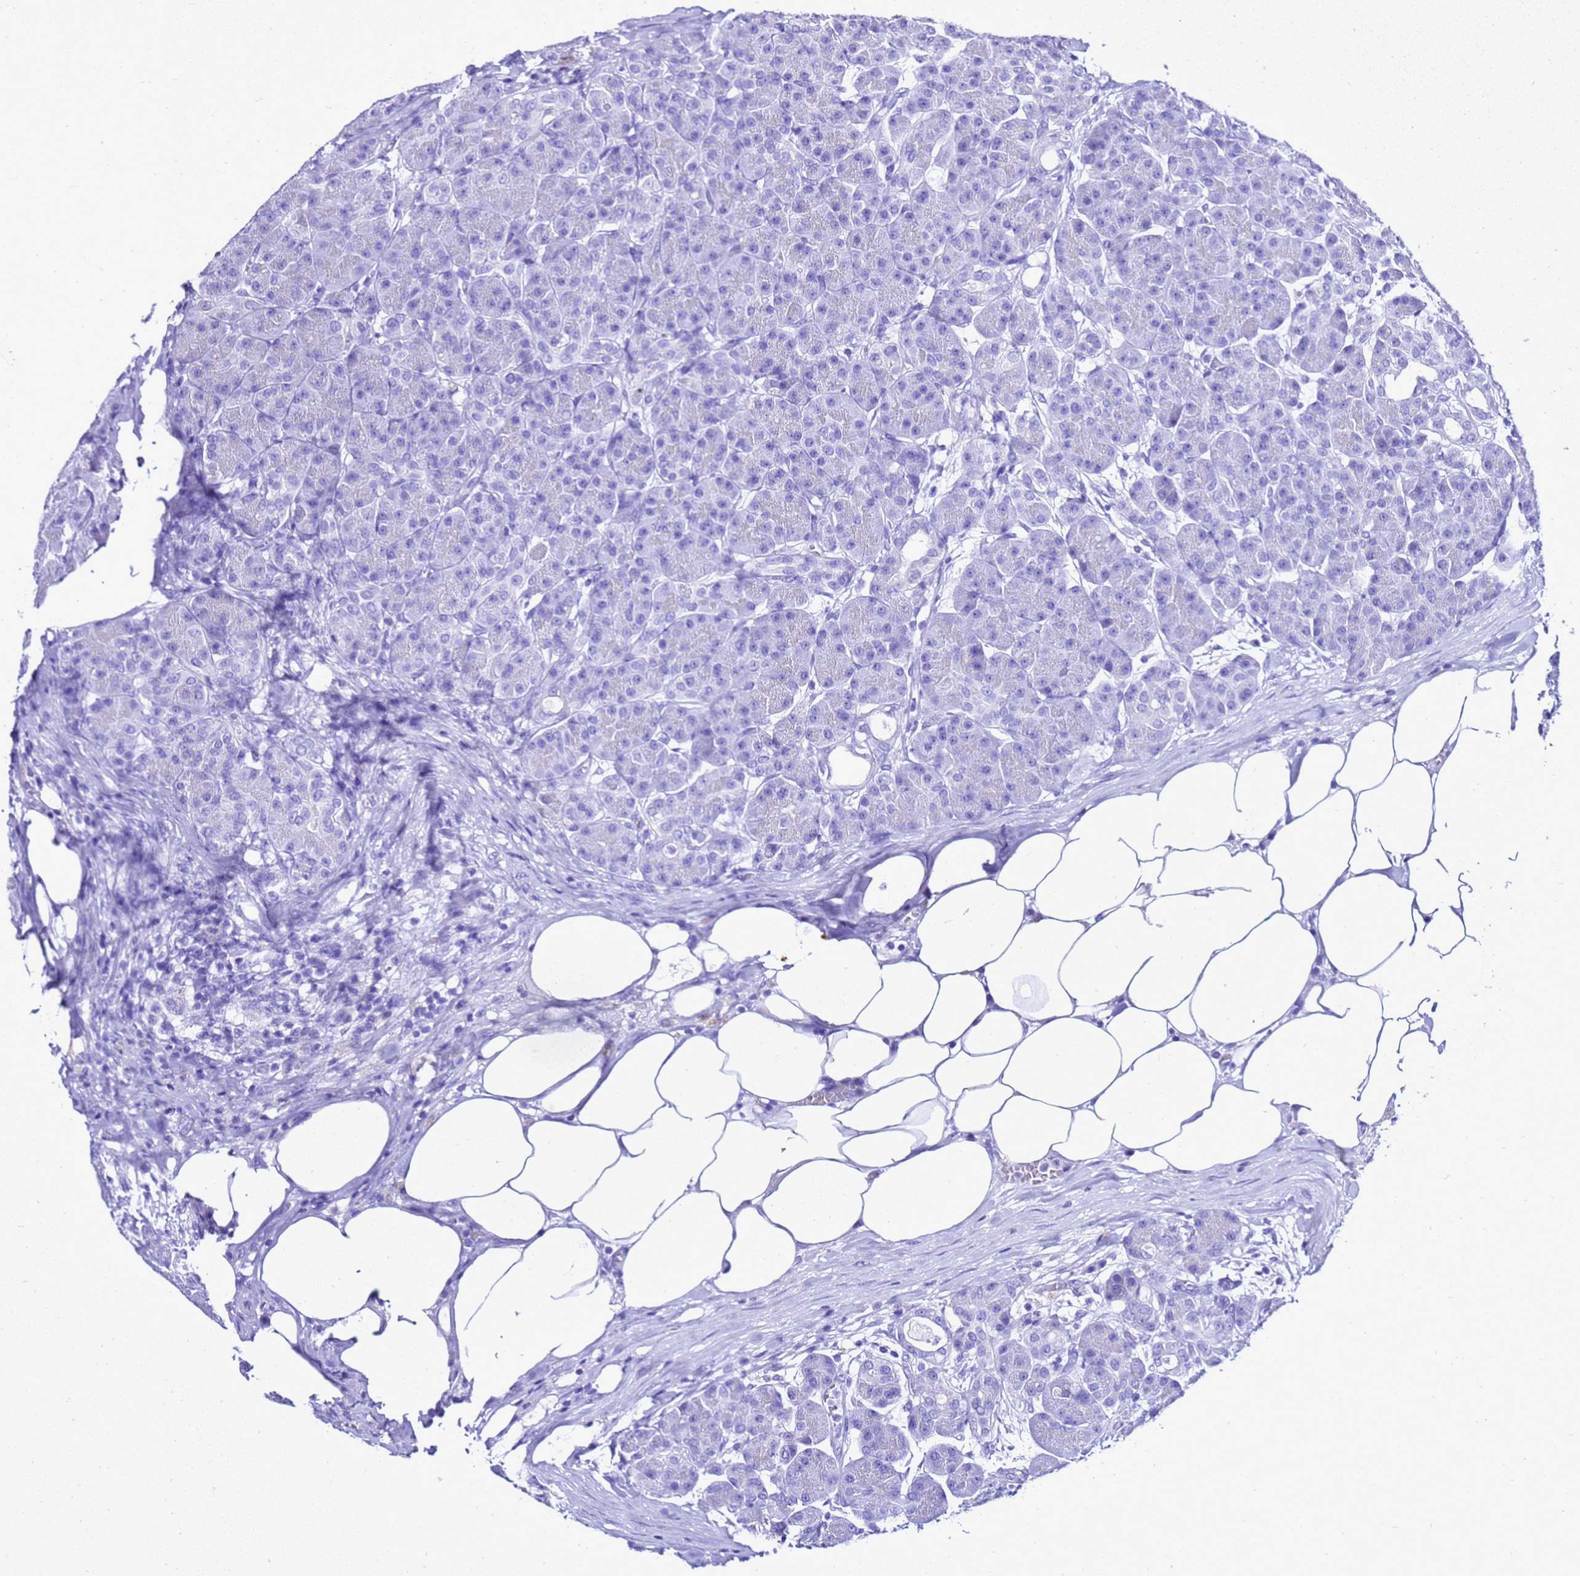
{"staining": {"intensity": "negative", "quantity": "none", "location": "none"}, "tissue": "pancreas", "cell_type": "Exocrine glandular cells", "image_type": "normal", "snomed": [{"axis": "morphology", "description": "Normal tissue, NOS"}, {"axis": "topography", "description": "Pancreas"}], "caption": "The micrograph shows no staining of exocrine glandular cells in normal pancreas. The staining is performed using DAB brown chromogen with nuclei counter-stained in using hematoxylin.", "gene": "LIPF", "patient": {"sex": "male", "age": 63}}